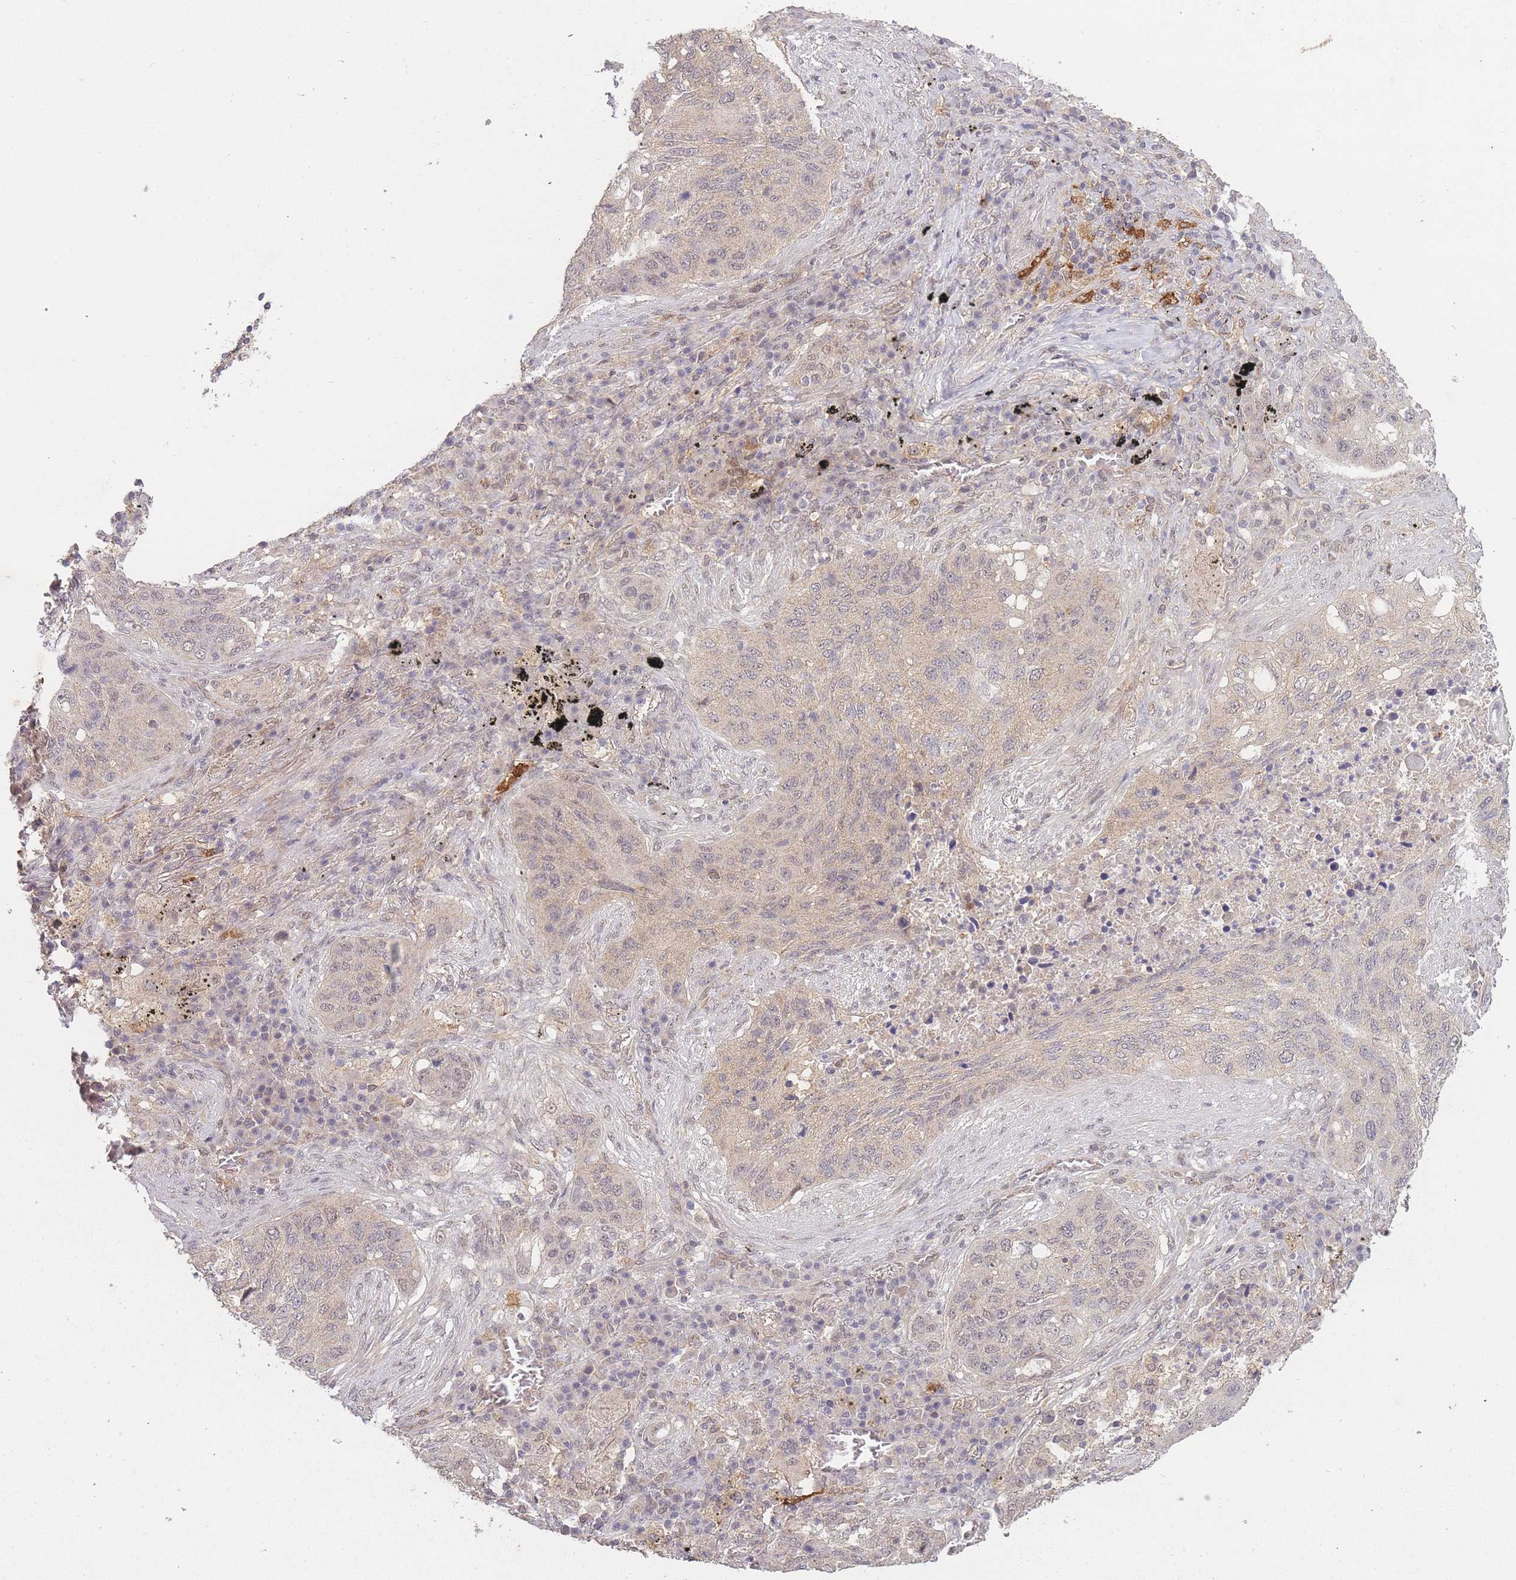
{"staining": {"intensity": "weak", "quantity": "<25%", "location": "cytoplasmic/membranous,nuclear"}, "tissue": "lung cancer", "cell_type": "Tumor cells", "image_type": "cancer", "snomed": [{"axis": "morphology", "description": "Squamous cell carcinoma, NOS"}, {"axis": "topography", "description": "Lung"}], "caption": "A micrograph of human lung cancer (squamous cell carcinoma) is negative for staining in tumor cells.", "gene": "RNF144B", "patient": {"sex": "female", "age": 63}}